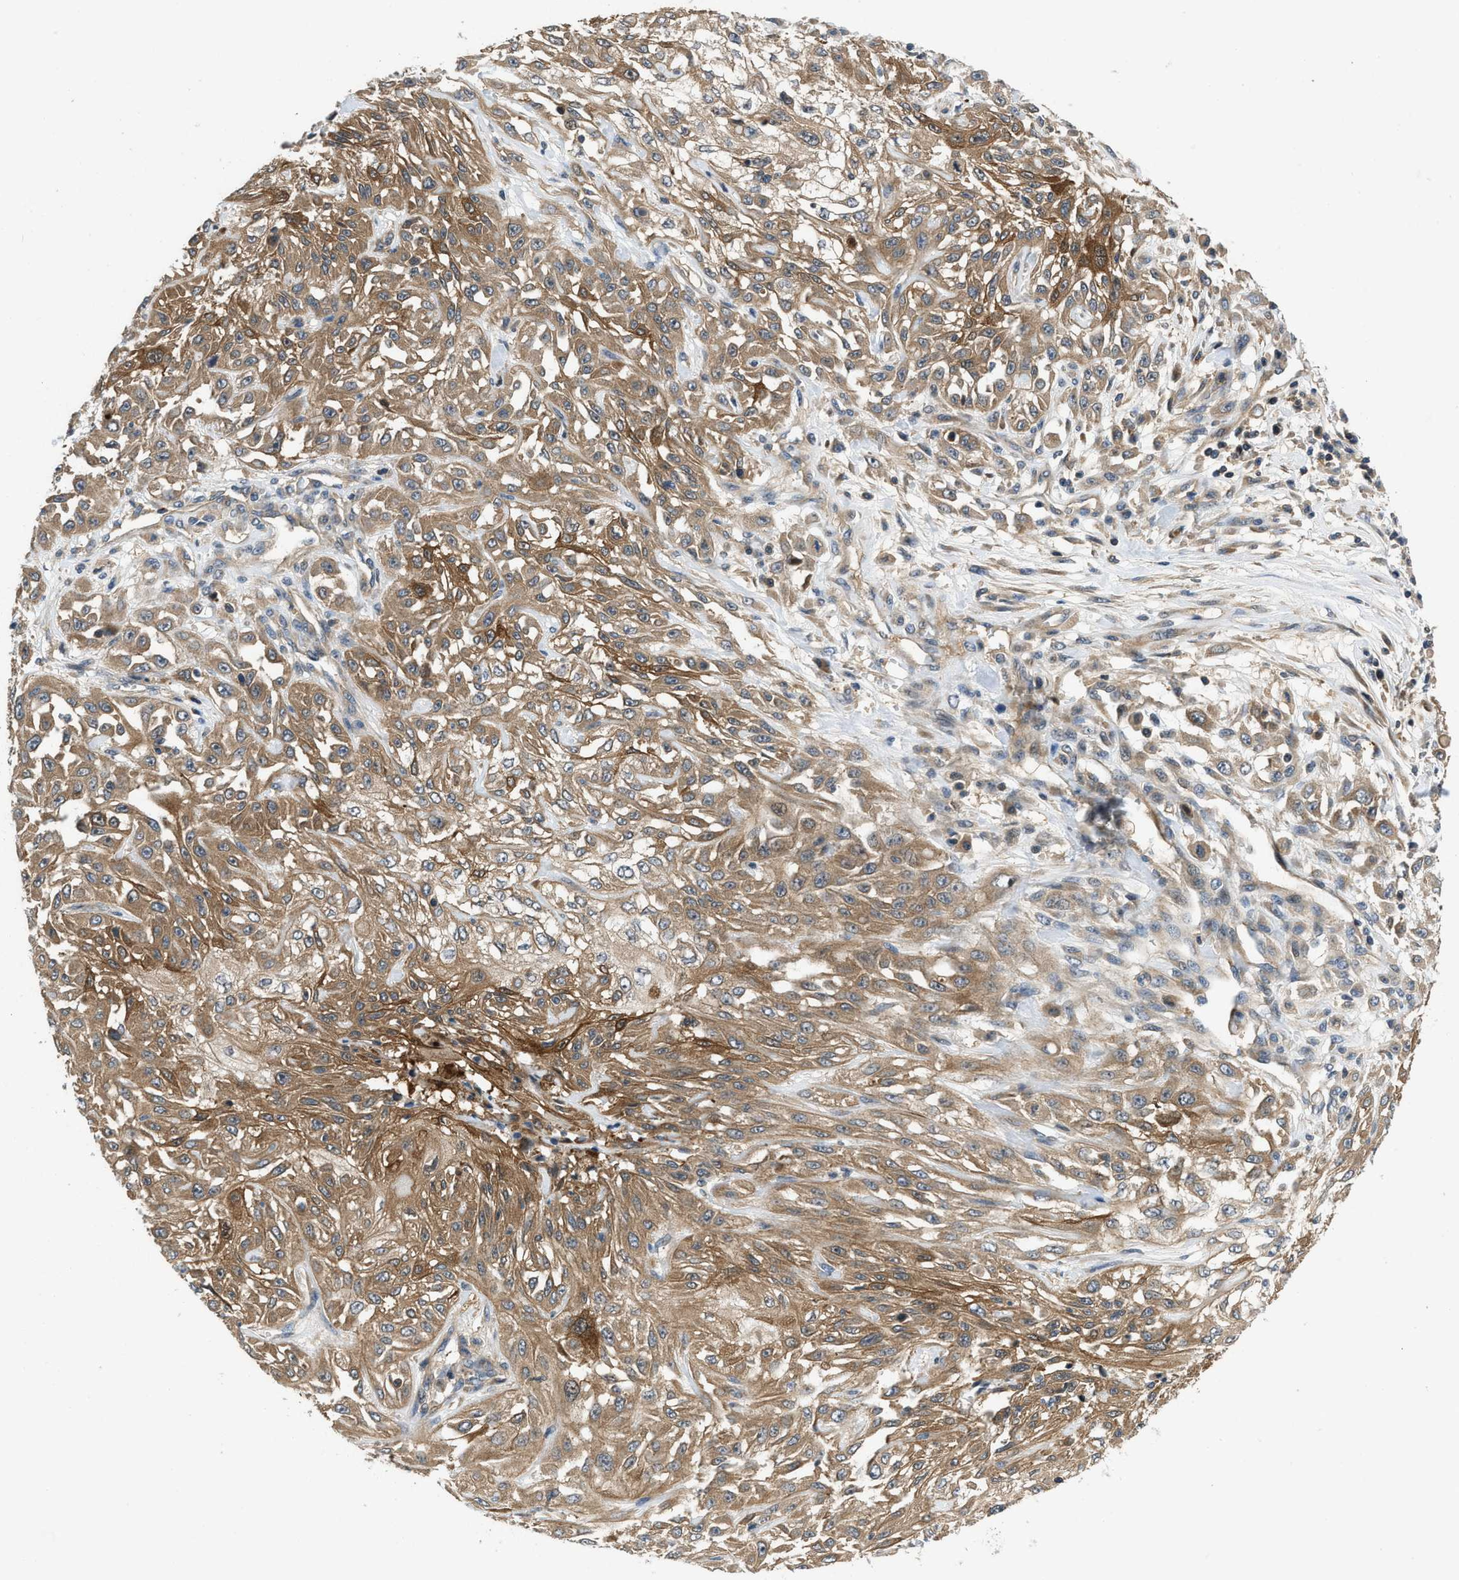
{"staining": {"intensity": "moderate", "quantity": ">75%", "location": "cytoplasmic/membranous"}, "tissue": "skin cancer", "cell_type": "Tumor cells", "image_type": "cancer", "snomed": [{"axis": "morphology", "description": "Squamous cell carcinoma, NOS"}, {"axis": "morphology", "description": "Squamous cell carcinoma, metastatic, NOS"}, {"axis": "topography", "description": "Skin"}, {"axis": "topography", "description": "Lymph node"}], "caption": "Squamous cell carcinoma (skin) stained with a protein marker reveals moderate staining in tumor cells.", "gene": "GPR31", "patient": {"sex": "male", "age": 75}}